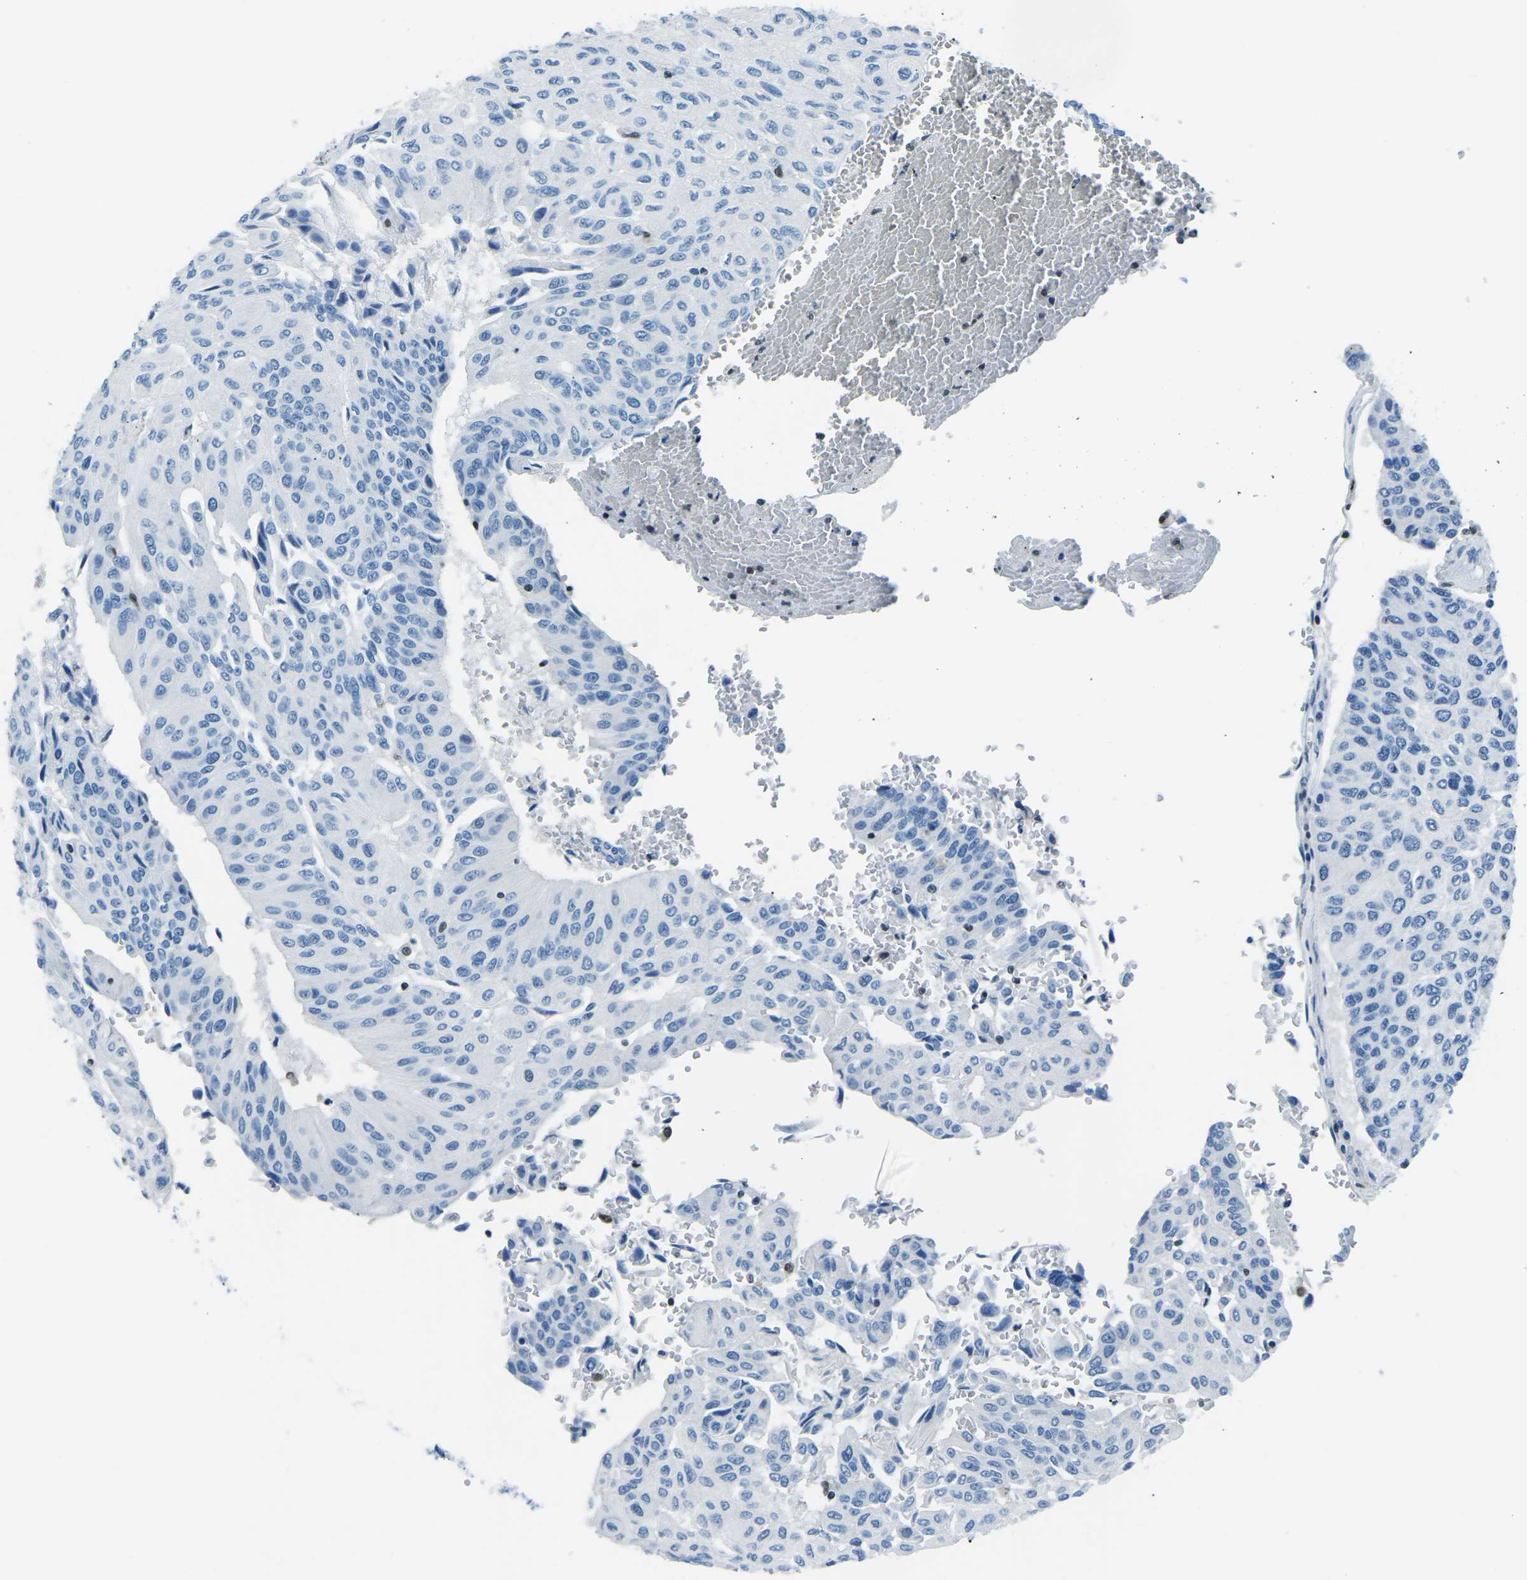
{"staining": {"intensity": "negative", "quantity": "none", "location": "none"}, "tissue": "urothelial cancer", "cell_type": "Tumor cells", "image_type": "cancer", "snomed": [{"axis": "morphology", "description": "Urothelial carcinoma, High grade"}, {"axis": "topography", "description": "Urinary bladder"}], "caption": "Tumor cells show no significant protein staining in urothelial carcinoma (high-grade).", "gene": "CELF2", "patient": {"sex": "male", "age": 66}}